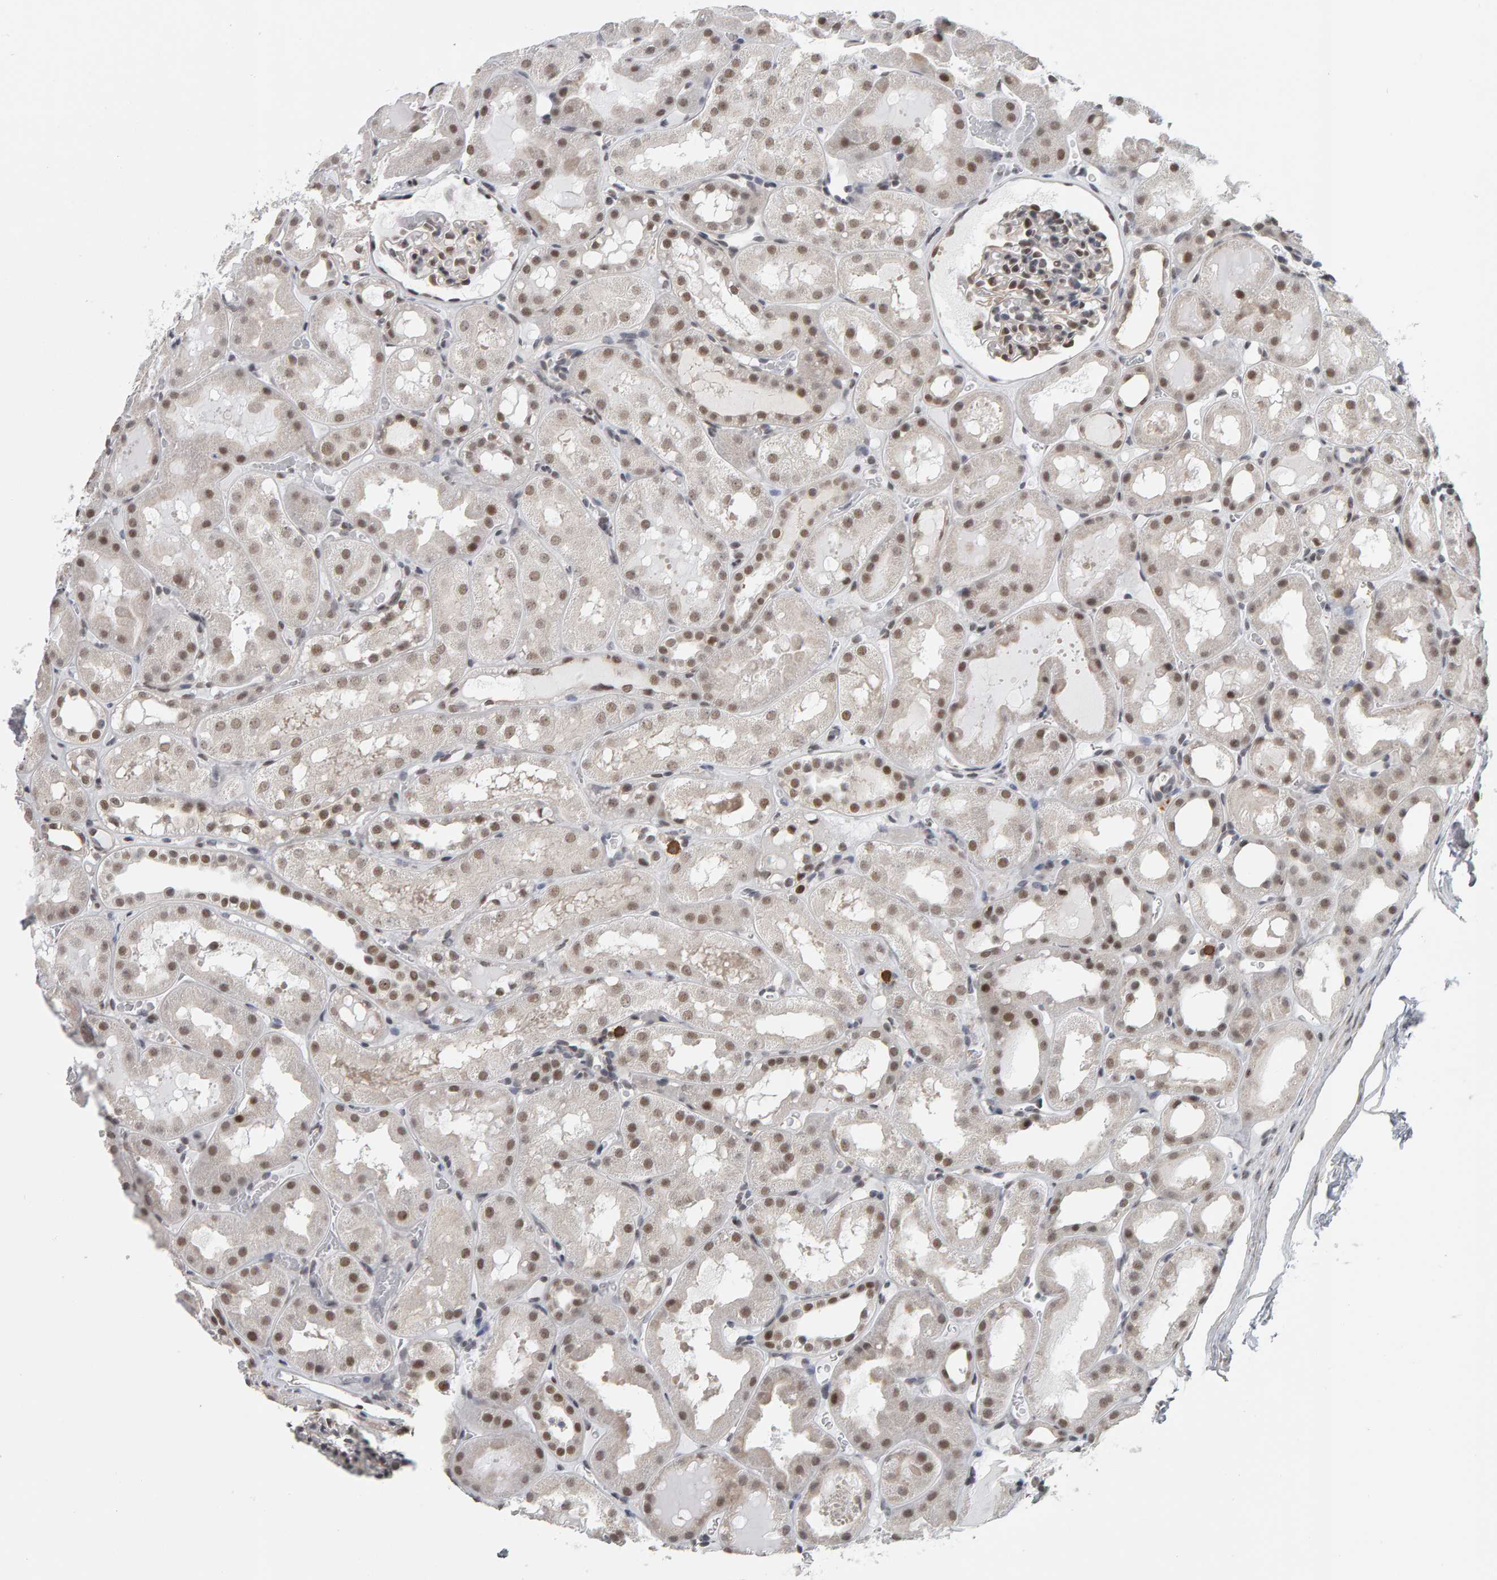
{"staining": {"intensity": "moderate", "quantity": "25%-75%", "location": "nuclear"}, "tissue": "kidney", "cell_type": "Cells in glomeruli", "image_type": "normal", "snomed": [{"axis": "morphology", "description": "Normal tissue, NOS"}, {"axis": "topography", "description": "Kidney"}, {"axis": "topography", "description": "Urinary bladder"}], "caption": "This photomicrograph exhibits immunohistochemistry staining of normal kidney, with medium moderate nuclear expression in approximately 25%-75% of cells in glomeruli.", "gene": "ATF7IP", "patient": {"sex": "male", "age": 16}}